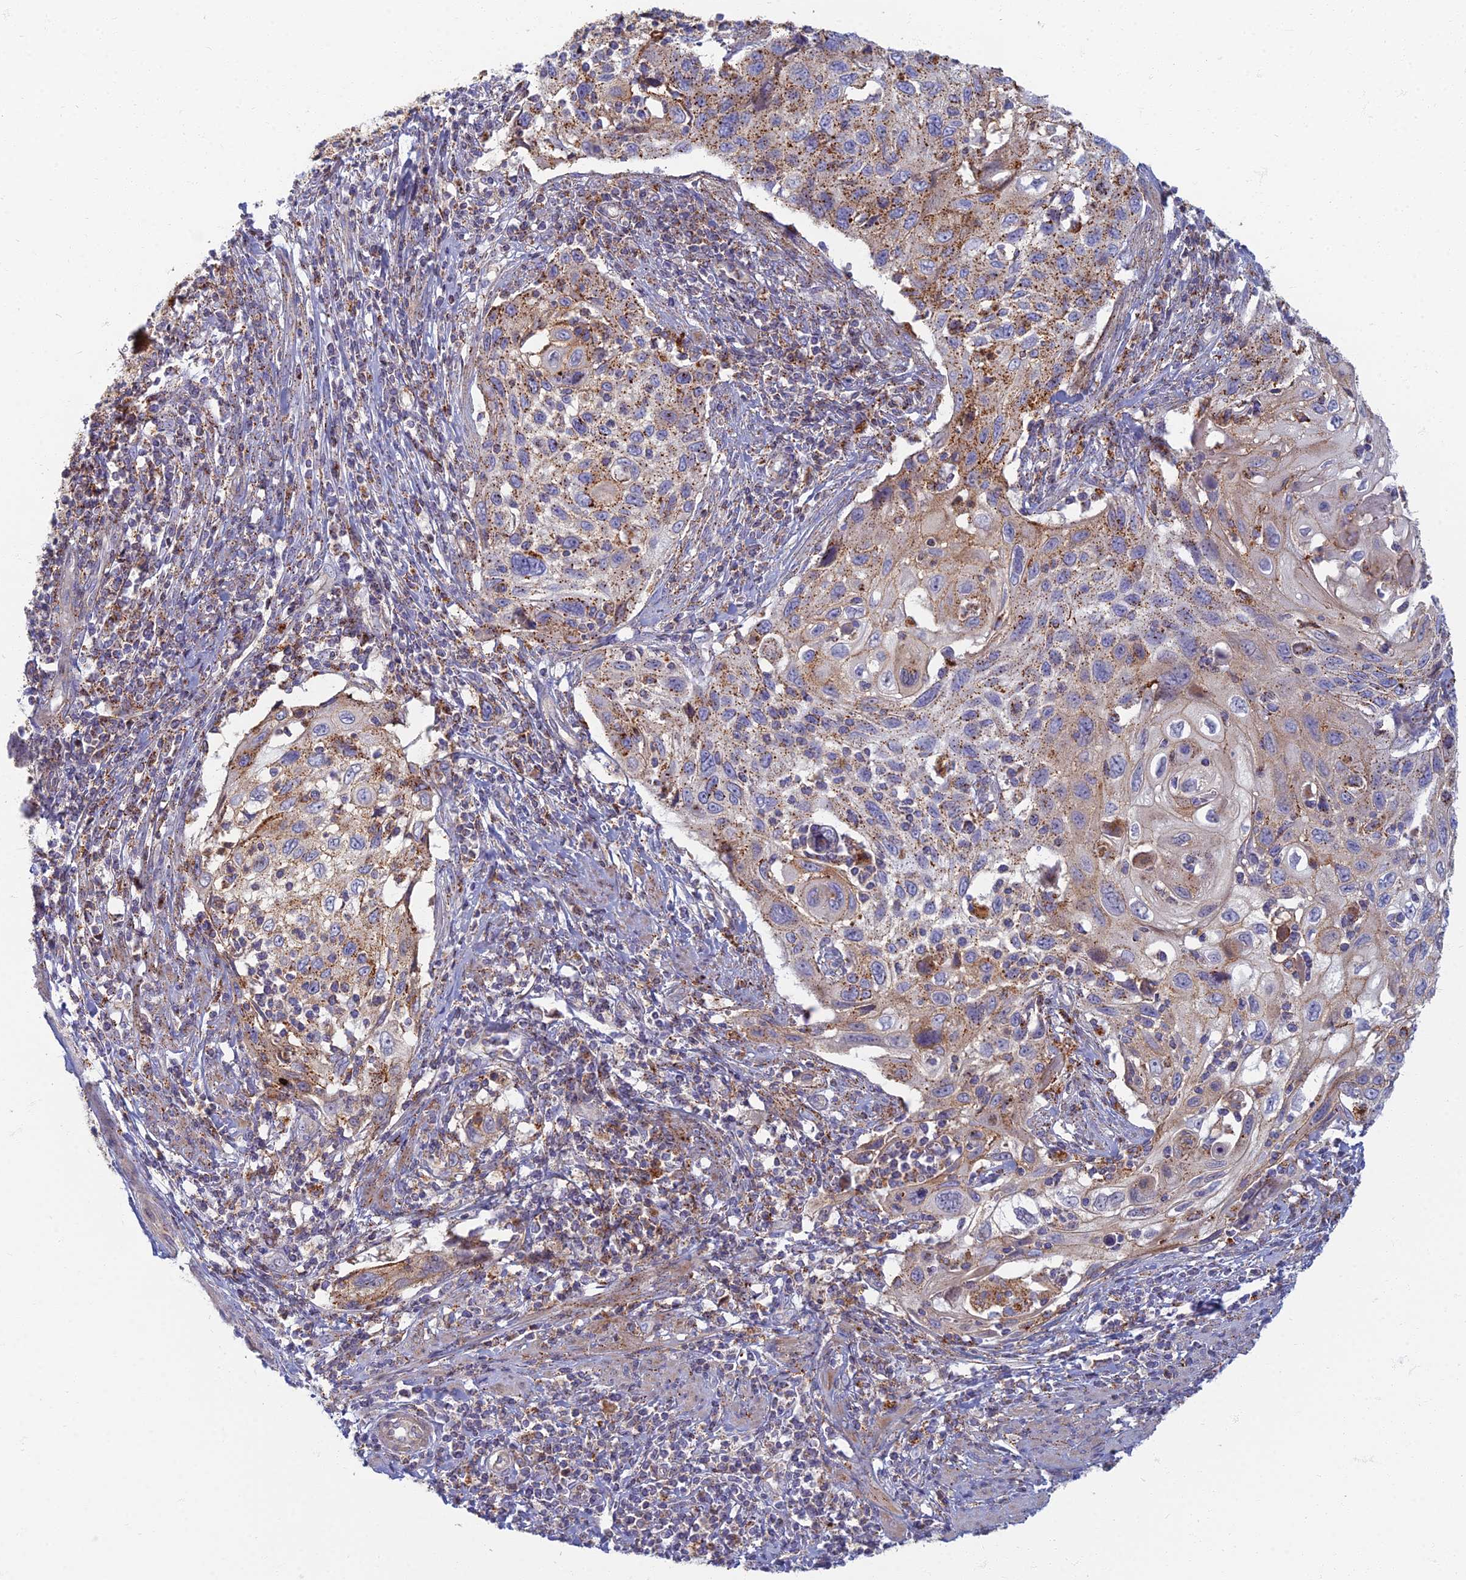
{"staining": {"intensity": "moderate", "quantity": ">75%", "location": "cytoplasmic/membranous"}, "tissue": "cervical cancer", "cell_type": "Tumor cells", "image_type": "cancer", "snomed": [{"axis": "morphology", "description": "Squamous cell carcinoma, NOS"}, {"axis": "topography", "description": "Cervix"}], "caption": "Moderate cytoplasmic/membranous staining is identified in about >75% of tumor cells in squamous cell carcinoma (cervical). (Brightfield microscopy of DAB IHC at high magnification).", "gene": "CHMP4B", "patient": {"sex": "female", "age": 70}}